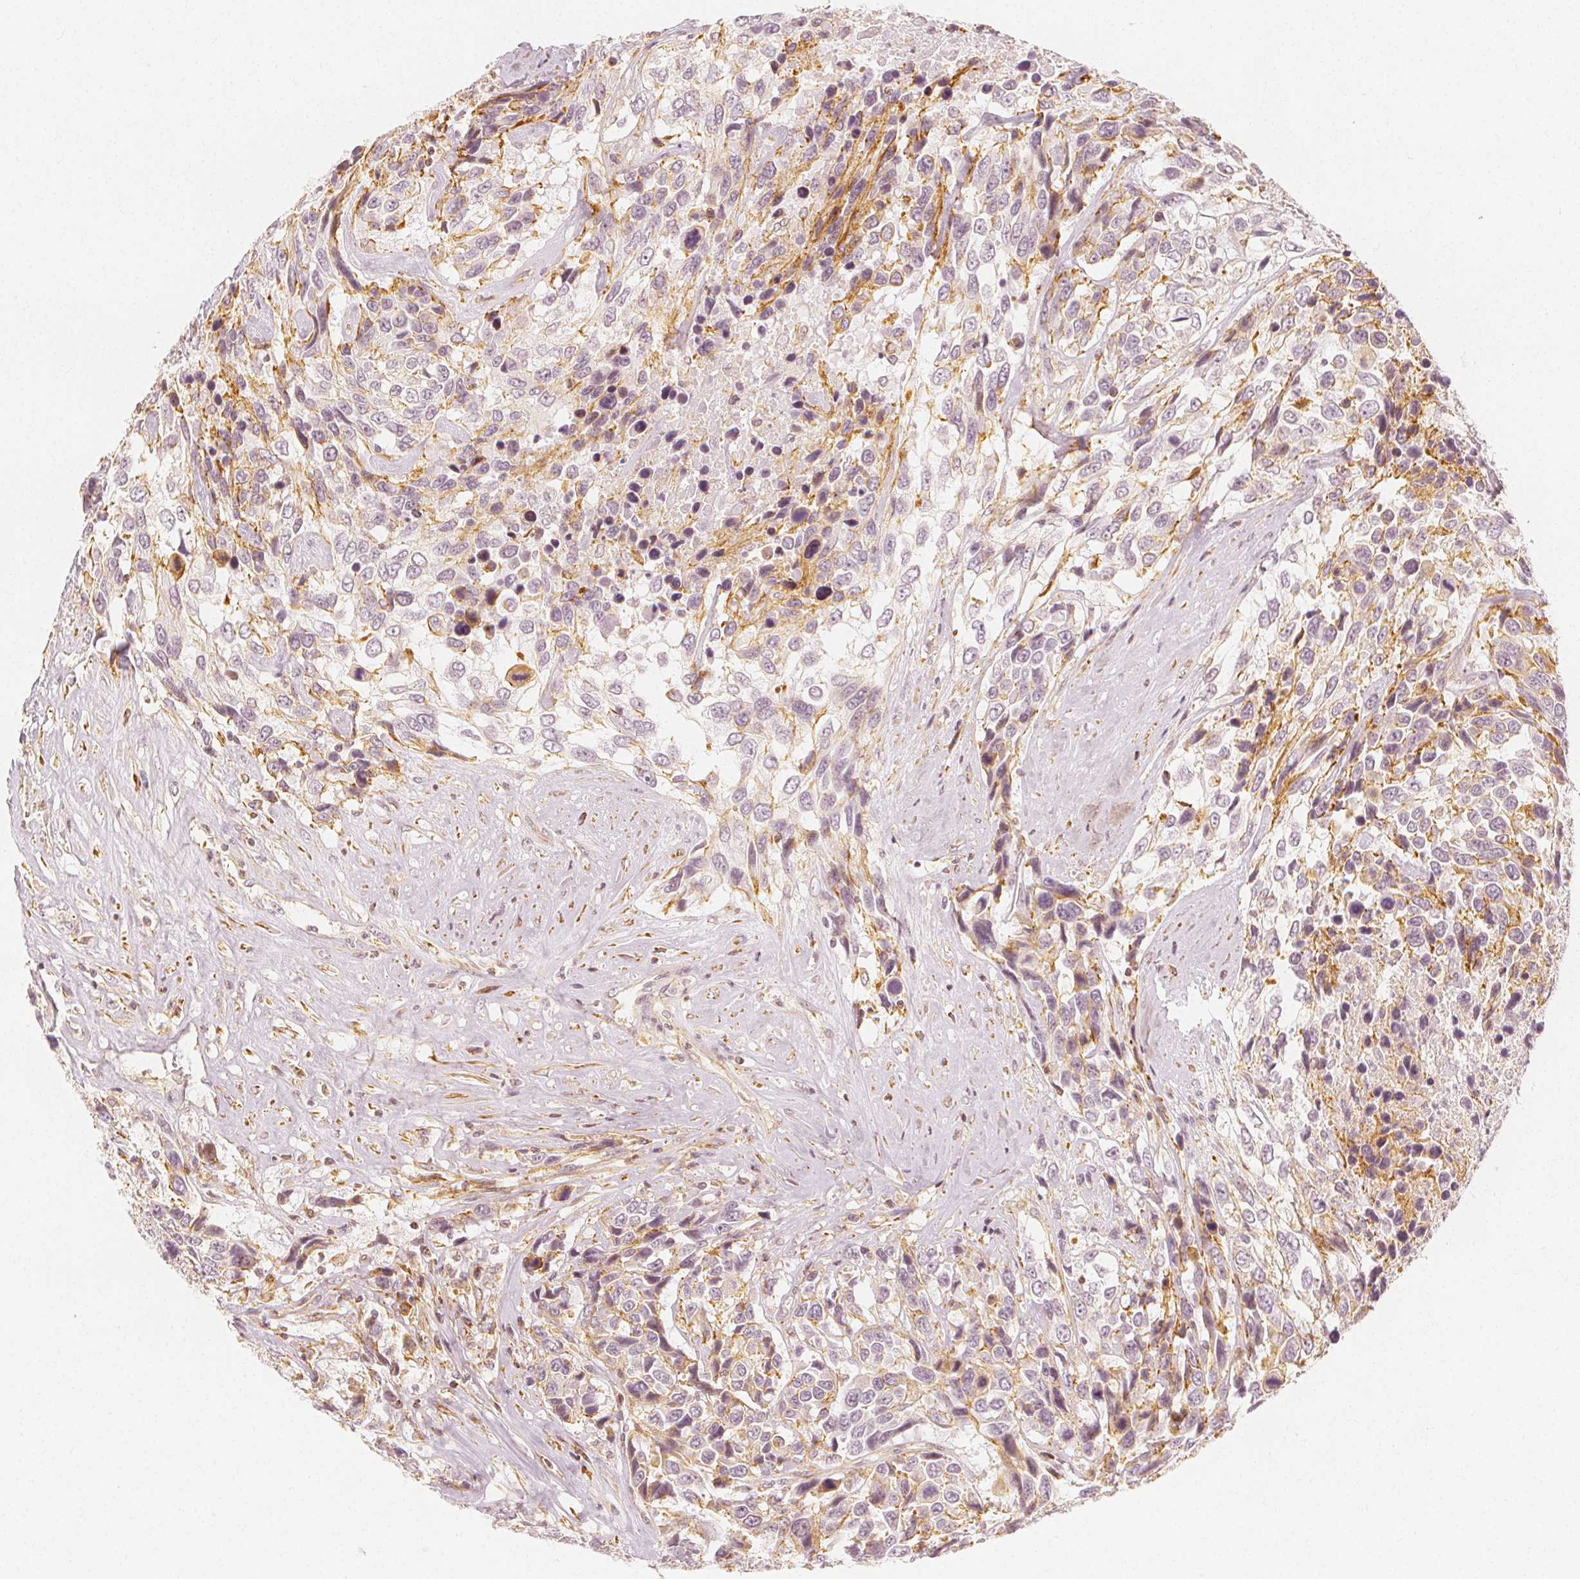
{"staining": {"intensity": "moderate", "quantity": "<25%", "location": "cytoplasmic/membranous"}, "tissue": "urothelial cancer", "cell_type": "Tumor cells", "image_type": "cancer", "snomed": [{"axis": "morphology", "description": "Urothelial carcinoma, High grade"}, {"axis": "topography", "description": "Urinary bladder"}], "caption": "Immunohistochemical staining of urothelial cancer exhibits moderate cytoplasmic/membranous protein positivity in approximately <25% of tumor cells. (brown staining indicates protein expression, while blue staining denotes nuclei).", "gene": "ARHGAP26", "patient": {"sex": "female", "age": 70}}